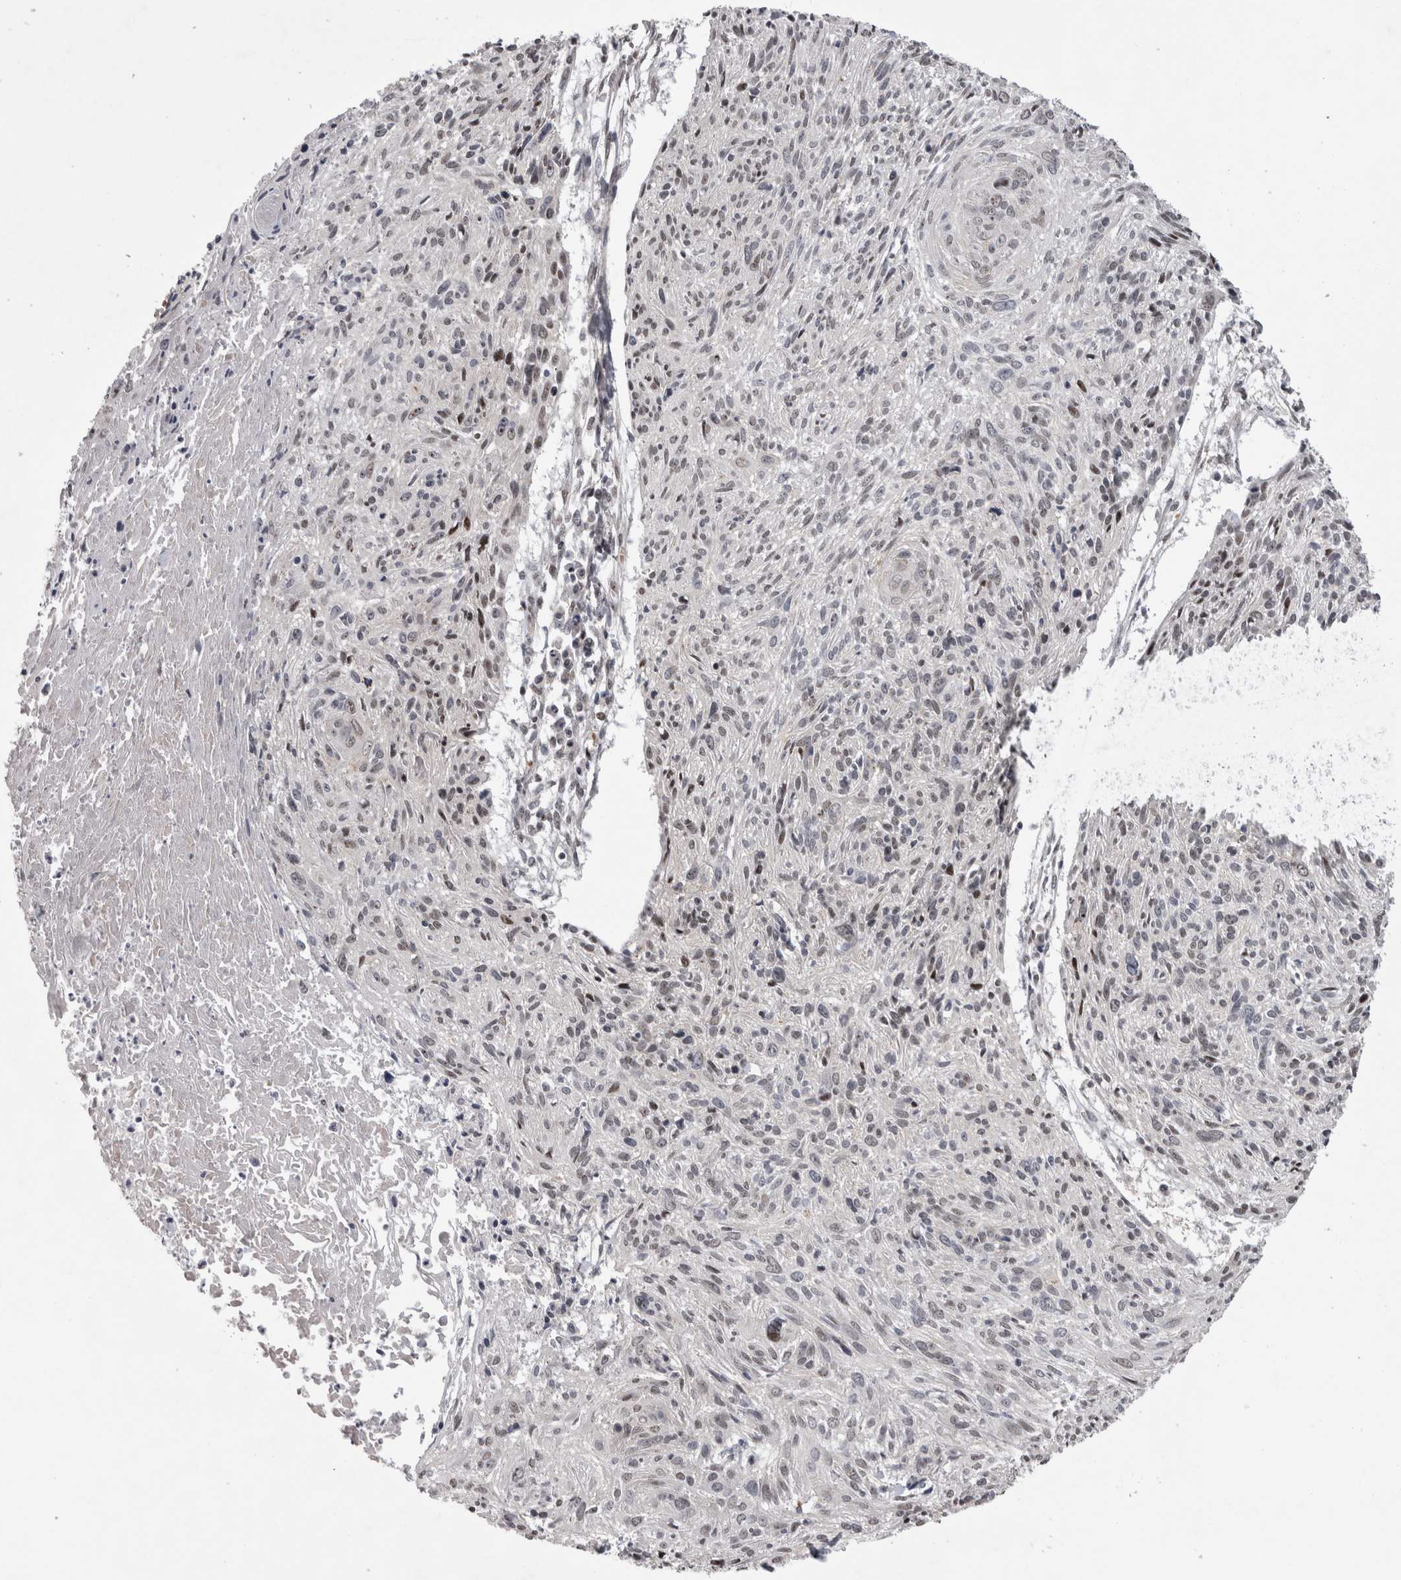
{"staining": {"intensity": "weak", "quantity": "25%-75%", "location": "nuclear"}, "tissue": "cervical cancer", "cell_type": "Tumor cells", "image_type": "cancer", "snomed": [{"axis": "morphology", "description": "Squamous cell carcinoma, NOS"}, {"axis": "topography", "description": "Cervix"}], "caption": "A low amount of weak nuclear positivity is present in approximately 25%-75% of tumor cells in cervical cancer (squamous cell carcinoma) tissue.", "gene": "IFI44", "patient": {"sex": "female", "age": 51}}